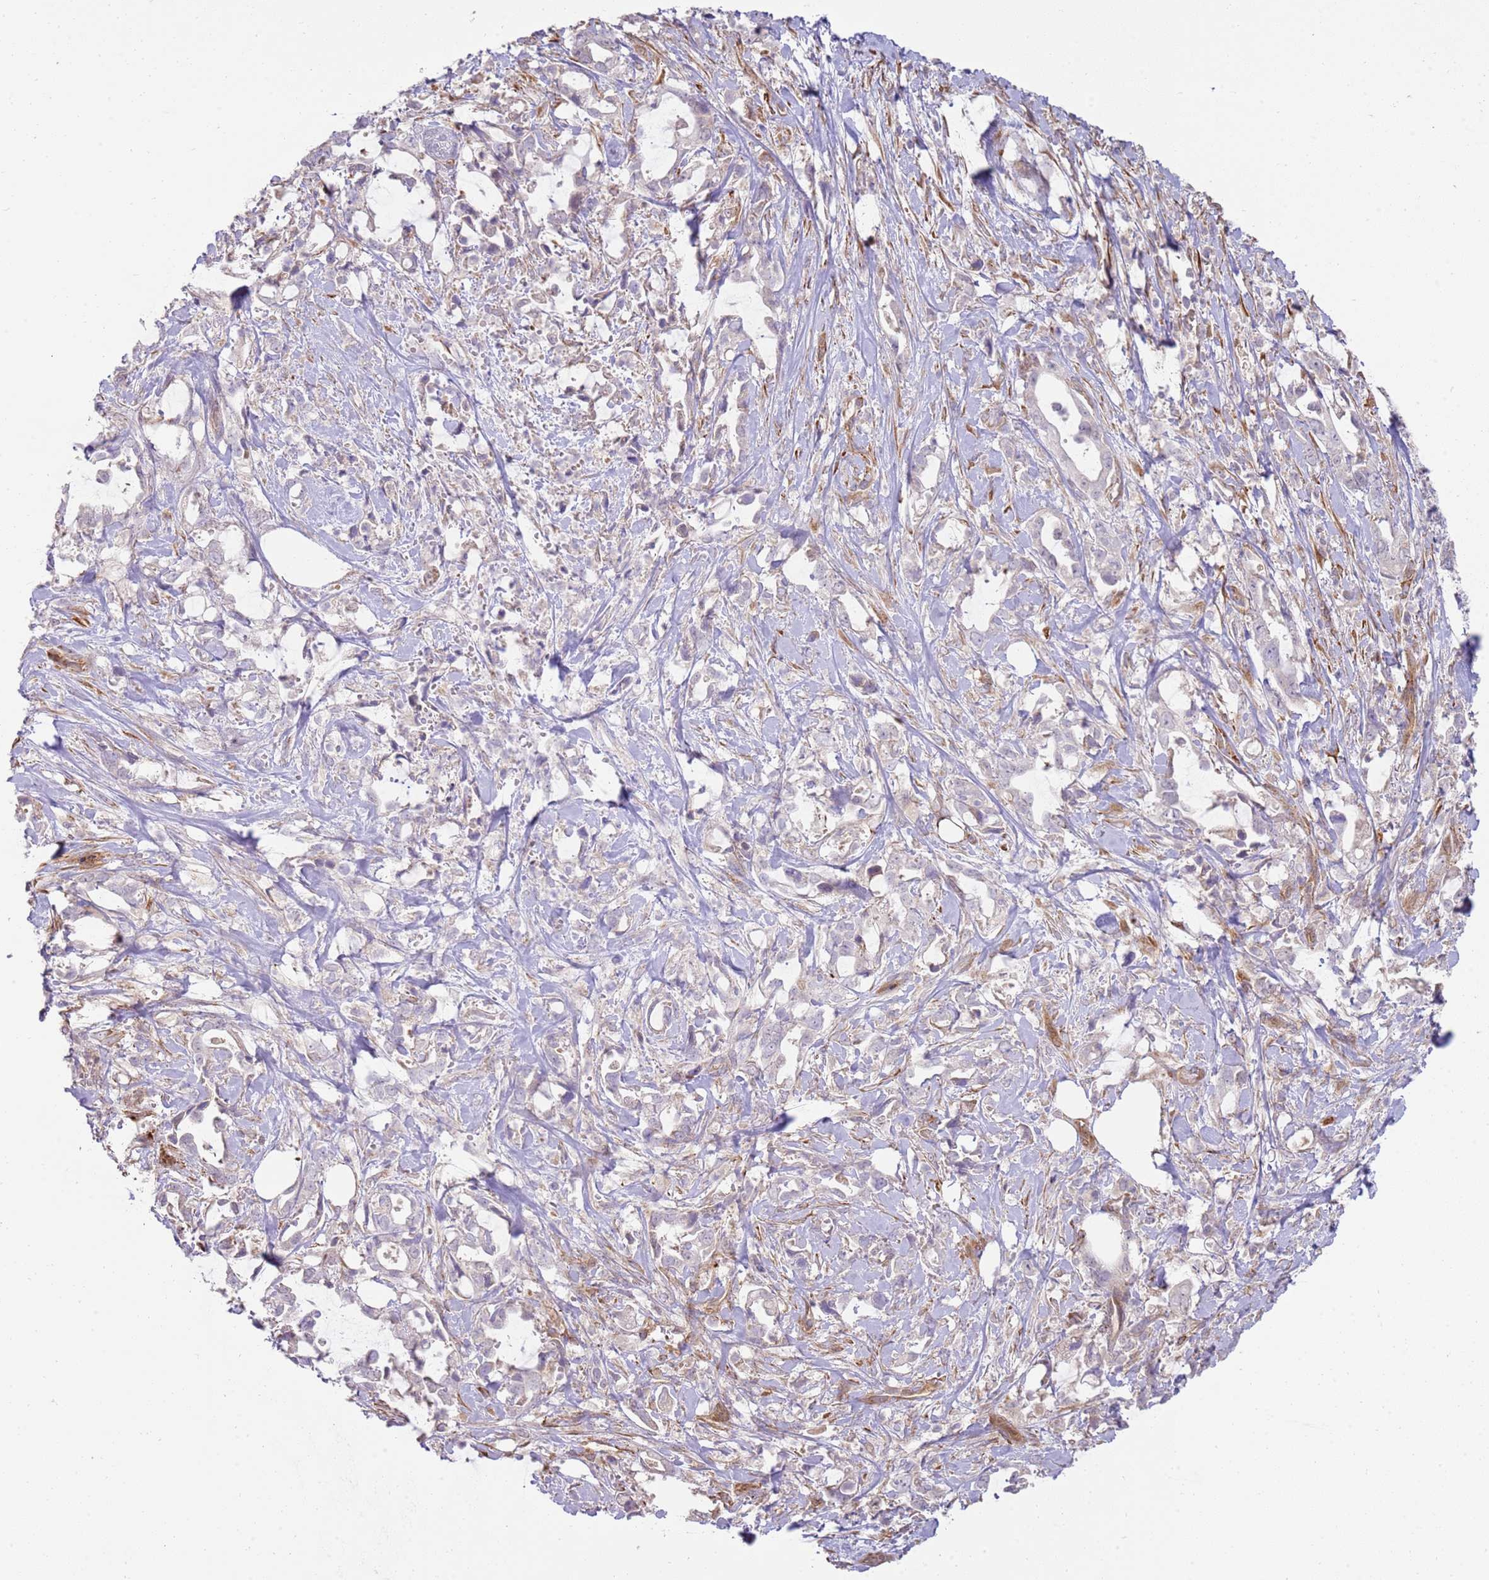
{"staining": {"intensity": "negative", "quantity": "none", "location": "none"}, "tissue": "pancreatic cancer", "cell_type": "Tumor cells", "image_type": "cancer", "snomed": [{"axis": "morphology", "description": "Adenocarcinoma, NOS"}, {"axis": "topography", "description": "Pancreas"}], "caption": "This histopathology image is of pancreatic adenocarcinoma stained with IHC to label a protein in brown with the nuclei are counter-stained blue. There is no staining in tumor cells.", "gene": "GRAP", "patient": {"sex": "female", "age": 61}}